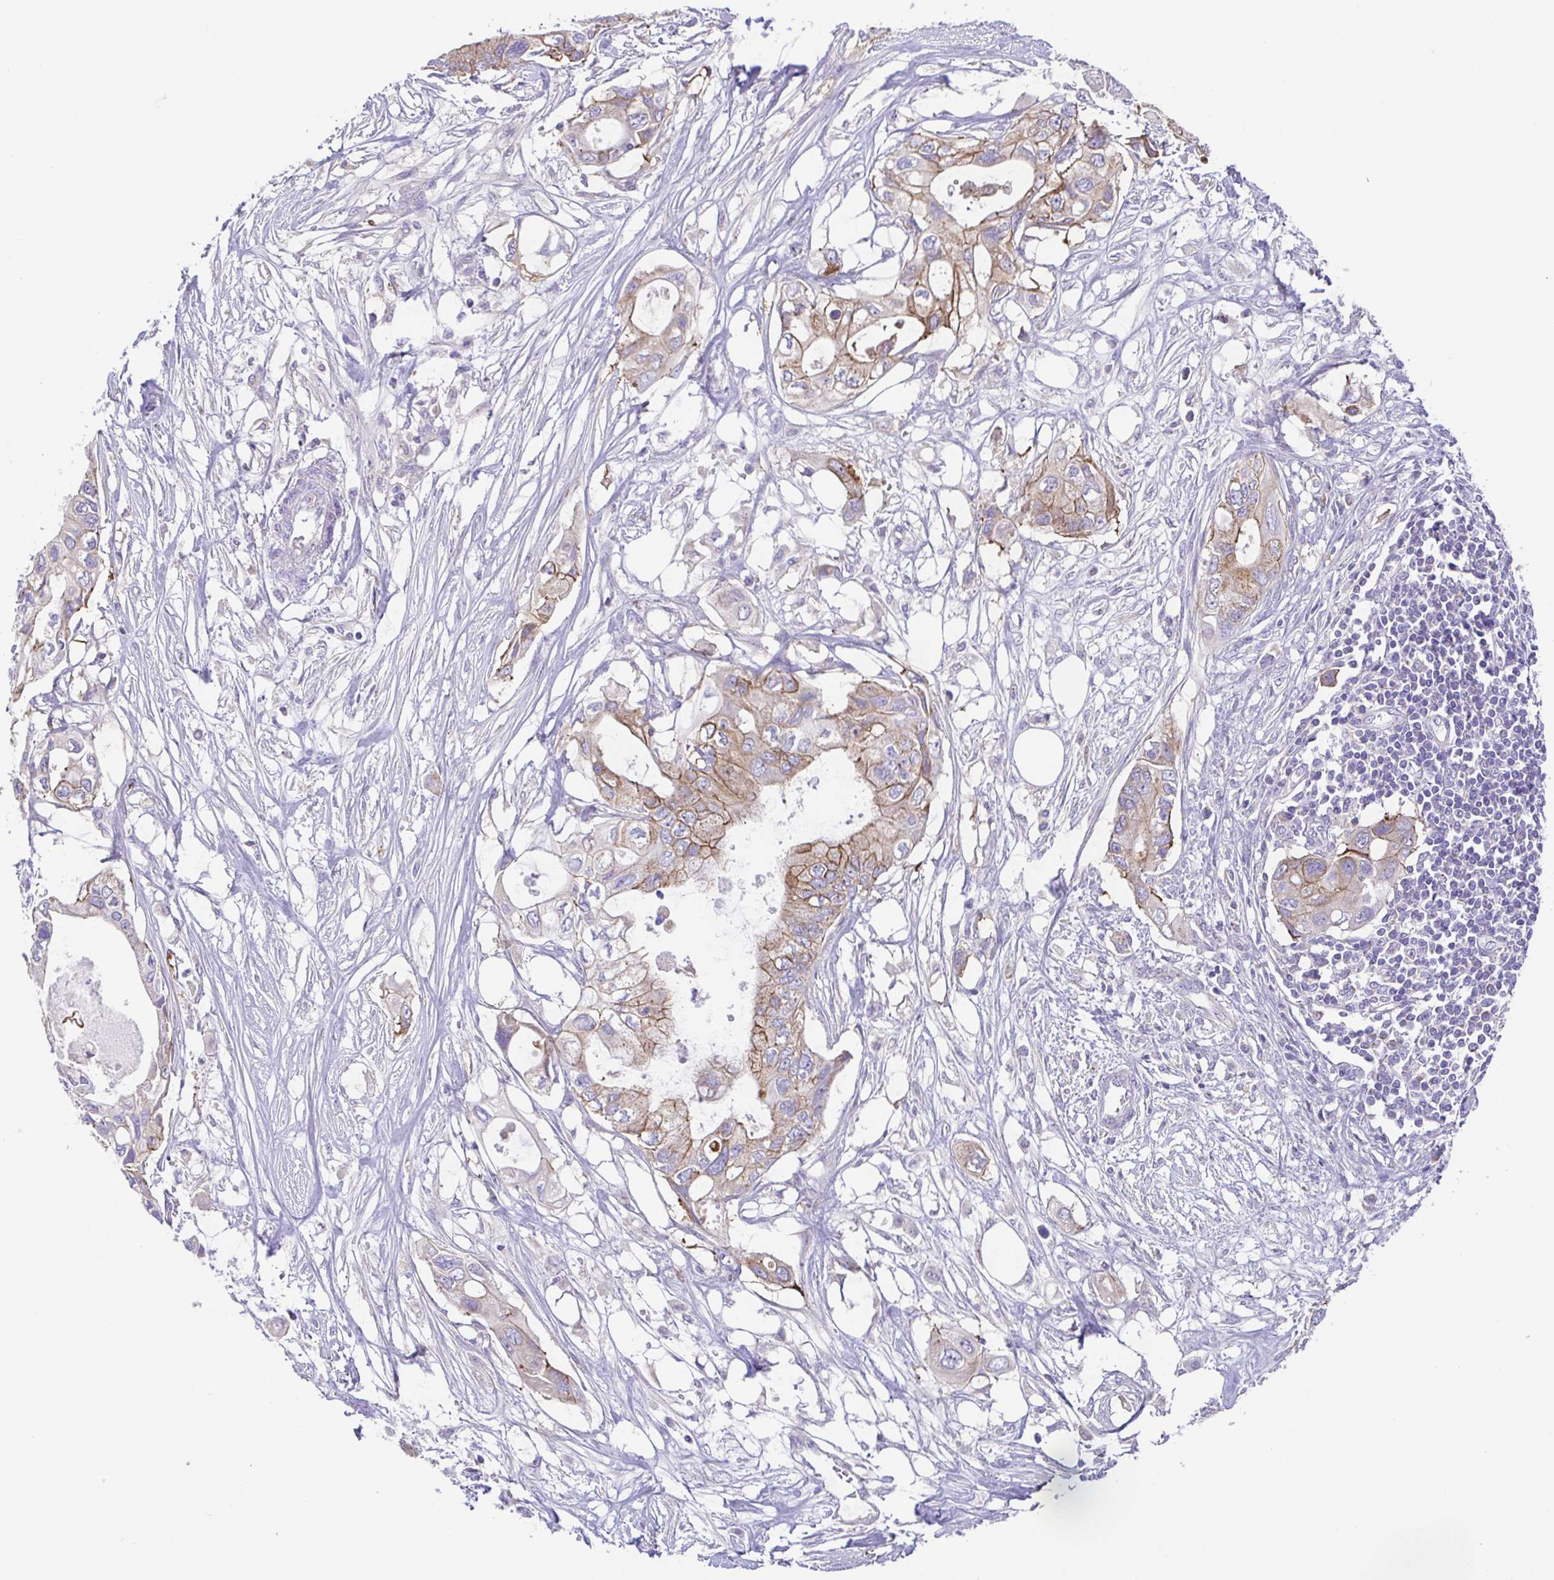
{"staining": {"intensity": "moderate", "quantity": "25%-75%", "location": "cytoplasmic/membranous"}, "tissue": "pancreatic cancer", "cell_type": "Tumor cells", "image_type": "cancer", "snomed": [{"axis": "morphology", "description": "Adenocarcinoma, NOS"}, {"axis": "topography", "description": "Pancreas"}], "caption": "Pancreatic cancer stained with DAB (3,3'-diaminobenzidine) immunohistochemistry (IHC) exhibits medium levels of moderate cytoplasmic/membranous positivity in about 25%-75% of tumor cells. (Brightfield microscopy of DAB IHC at high magnification).", "gene": "SLC13A1", "patient": {"sex": "female", "age": 63}}